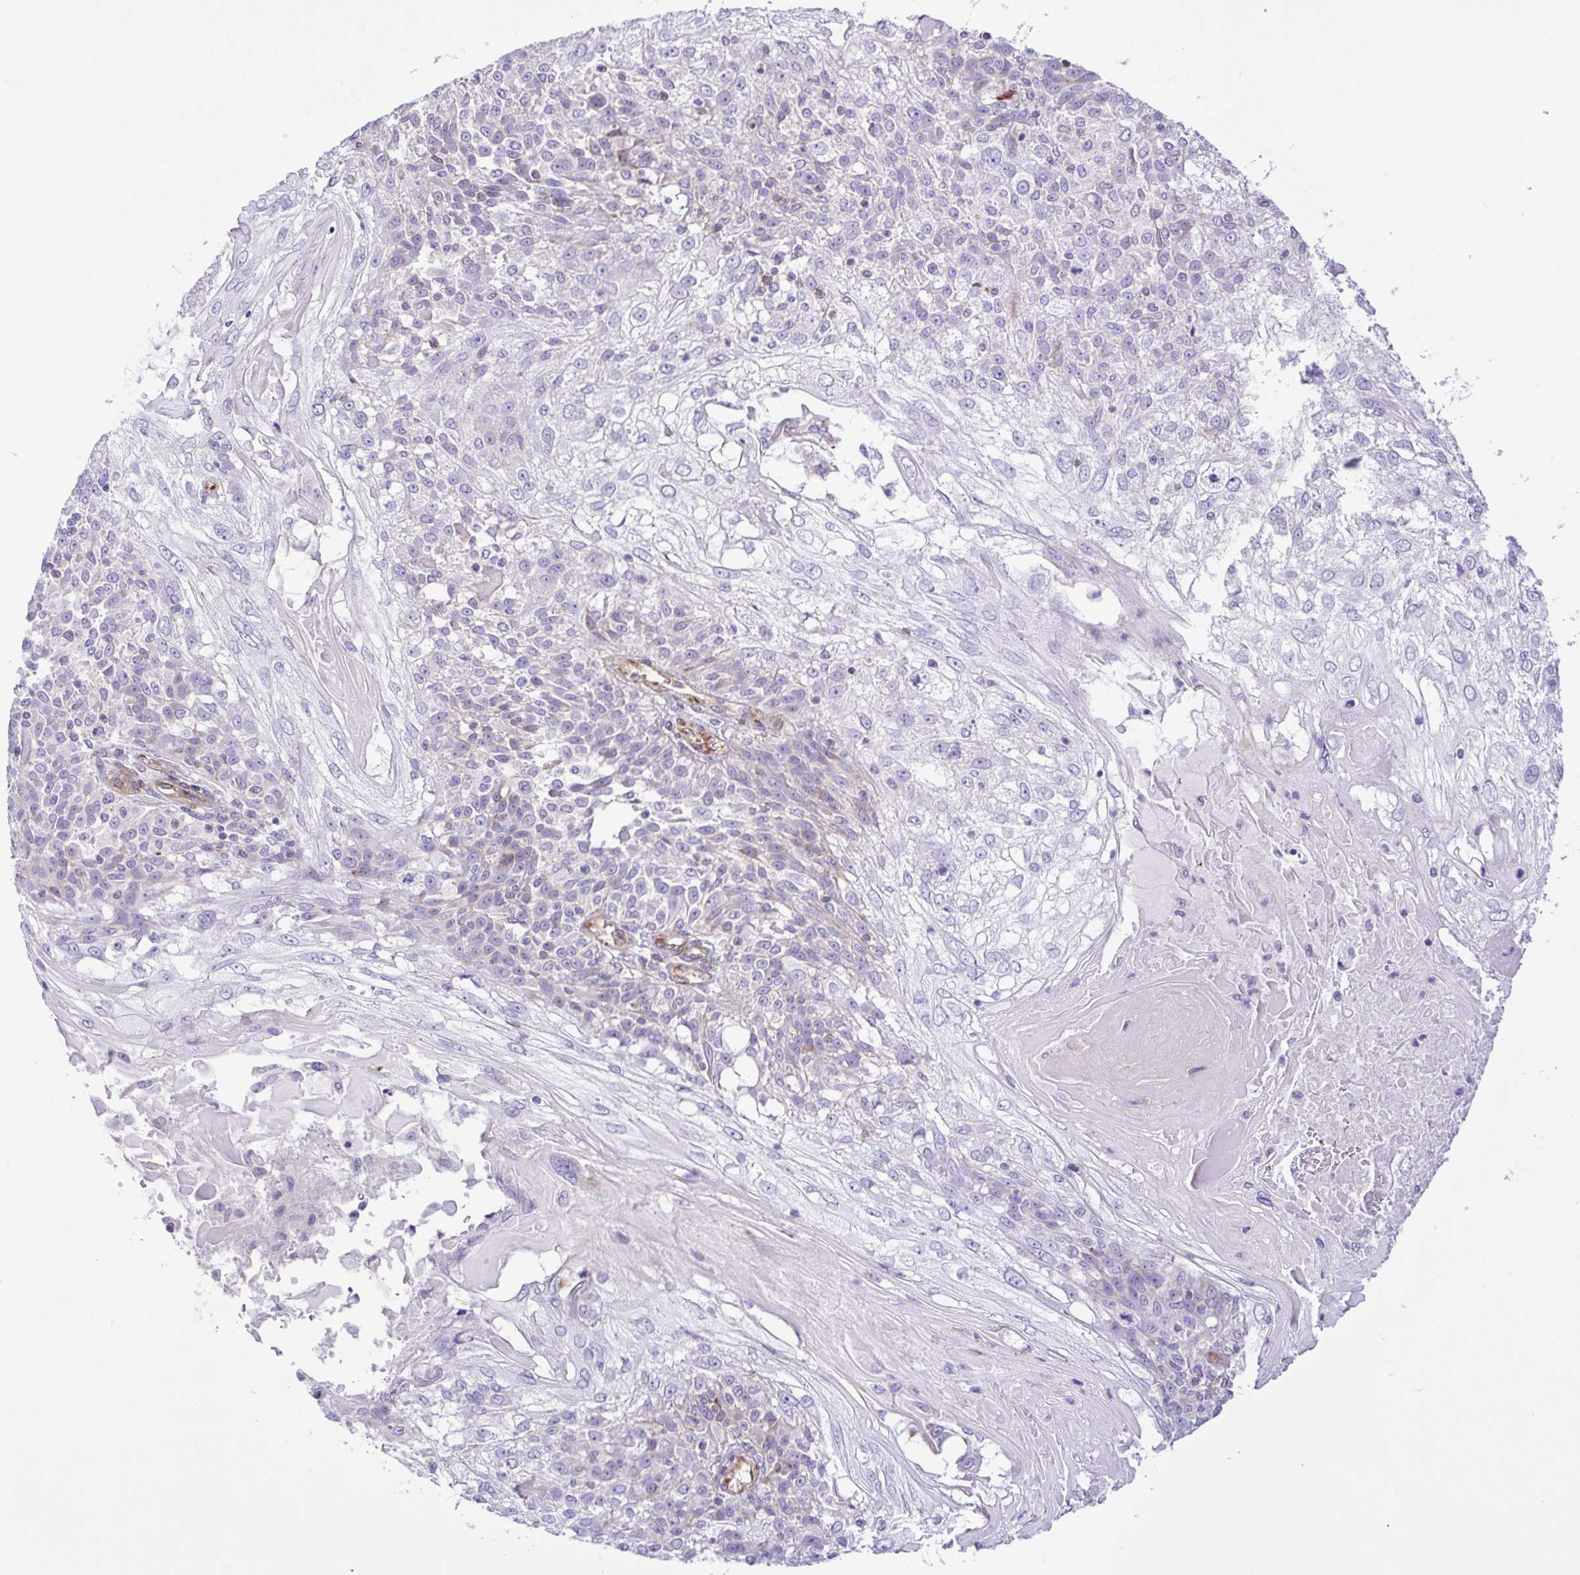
{"staining": {"intensity": "weak", "quantity": "<25%", "location": "cytoplasmic/membranous"}, "tissue": "skin cancer", "cell_type": "Tumor cells", "image_type": "cancer", "snomed": [{"axis": "morphology", "description": "Normal tissue, NOS"}, {"axis": "morphology", "description": "Squamous cell carcinoma, NOS"}, {"axis": "topography", "description": "Skin"}], "caption": "Immunohistochemical staining of skin squamous cell carcinoma displays no significant positivity in tumor cells.", "gene": "FLT1", "patient": {"sex": "female", "age": 83}}